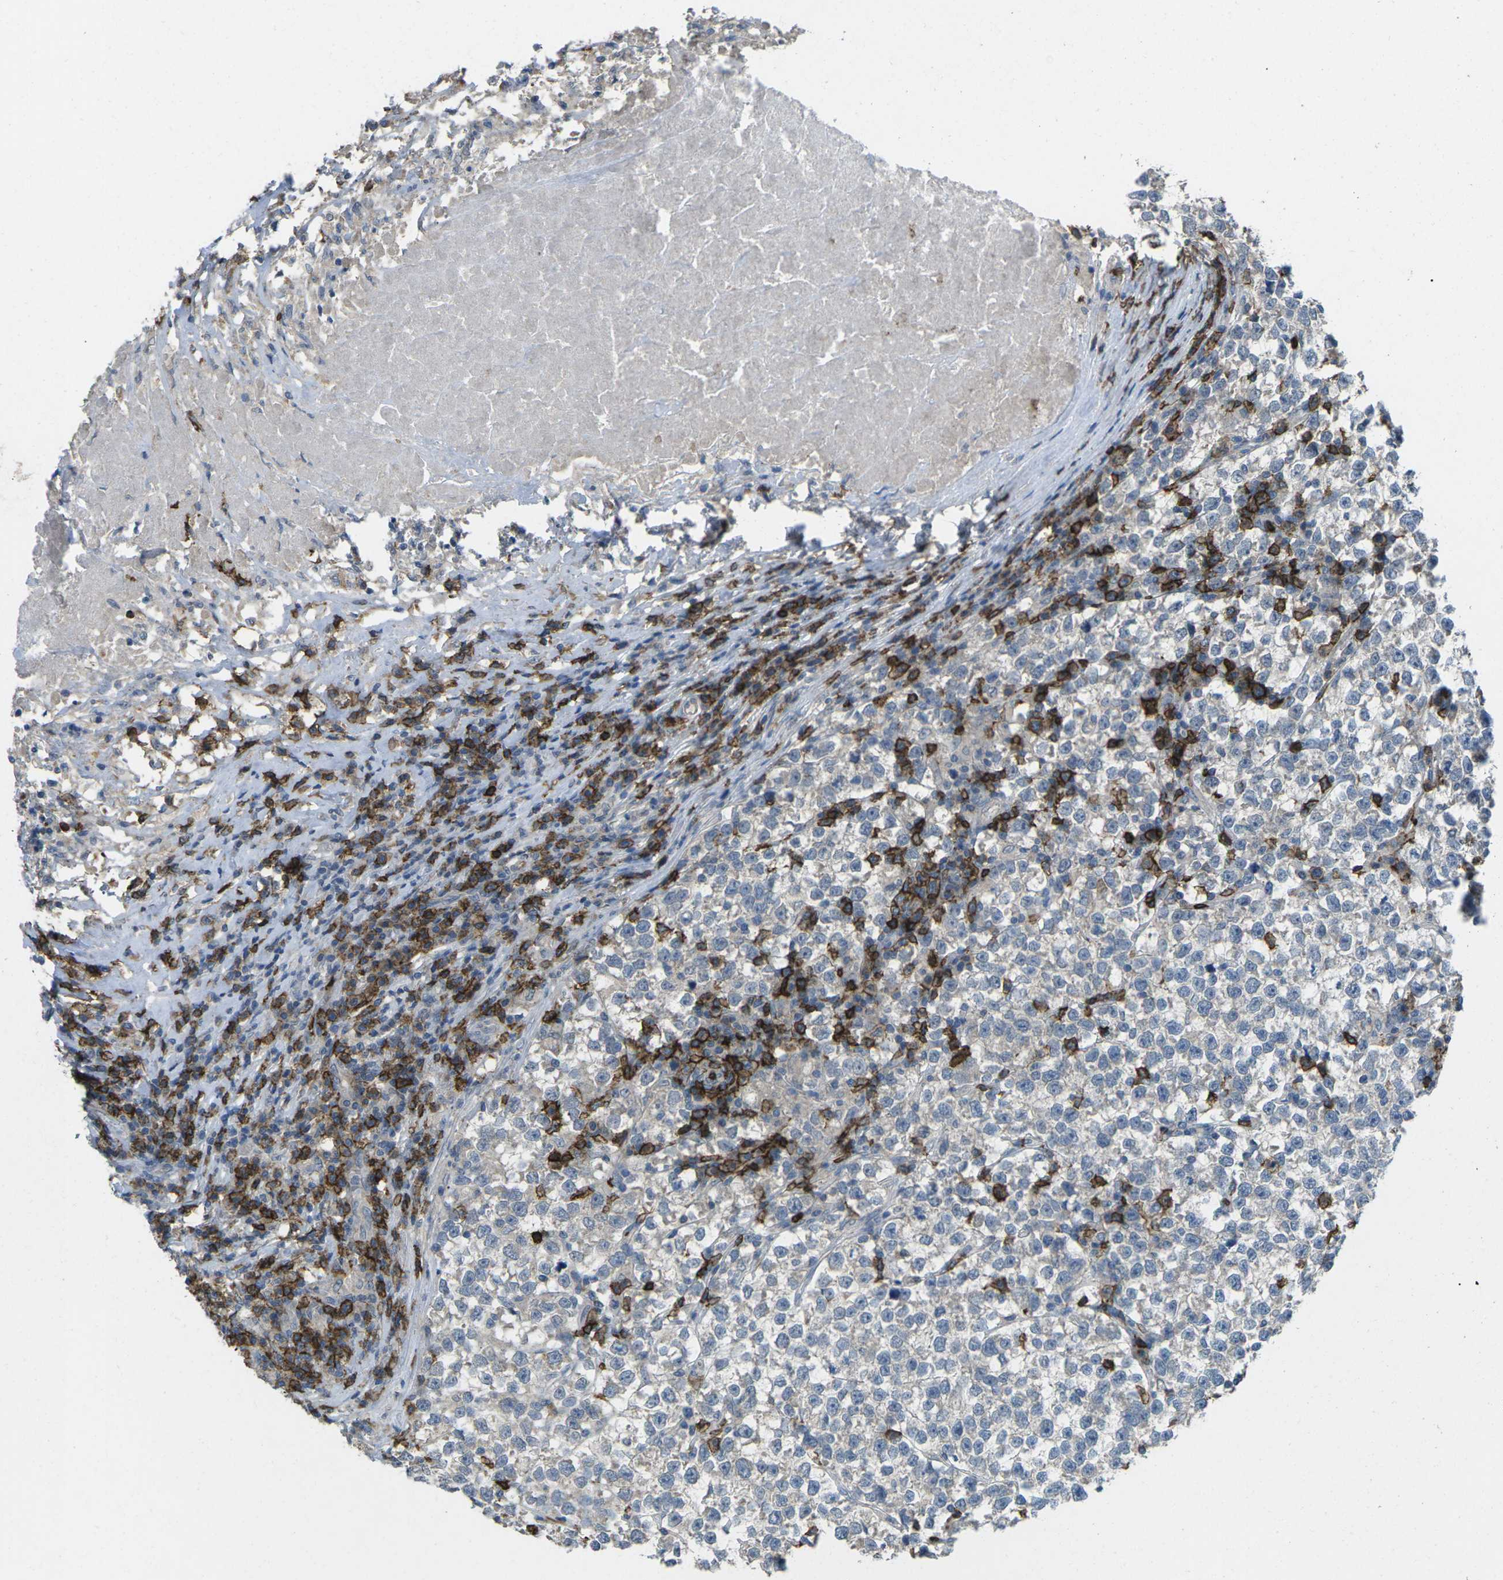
{"staining": {"intensity": "negative", "quantity": "none", "location": "none"}, "tissue": "testis cancer", "cell_type": "Tumor cells", "image_type": "cancer", "snomed": [{"axis": "morphology", "description": "Normal tissue, NOS"}, {"axis": "morphology", "description": "Seminoma, NOS"}, {"axis": "topography", "description": "Testis"}], "caption": "Tumor cells are negative for brown protein staining in testis cancer (seminoma). (Stains: DAB IHC with hematoxylin counter stain, Microscopy: brightfield microscopy at high magnification).", "gene": "CD19", "patient": {"sex": "male", "age": 43}}